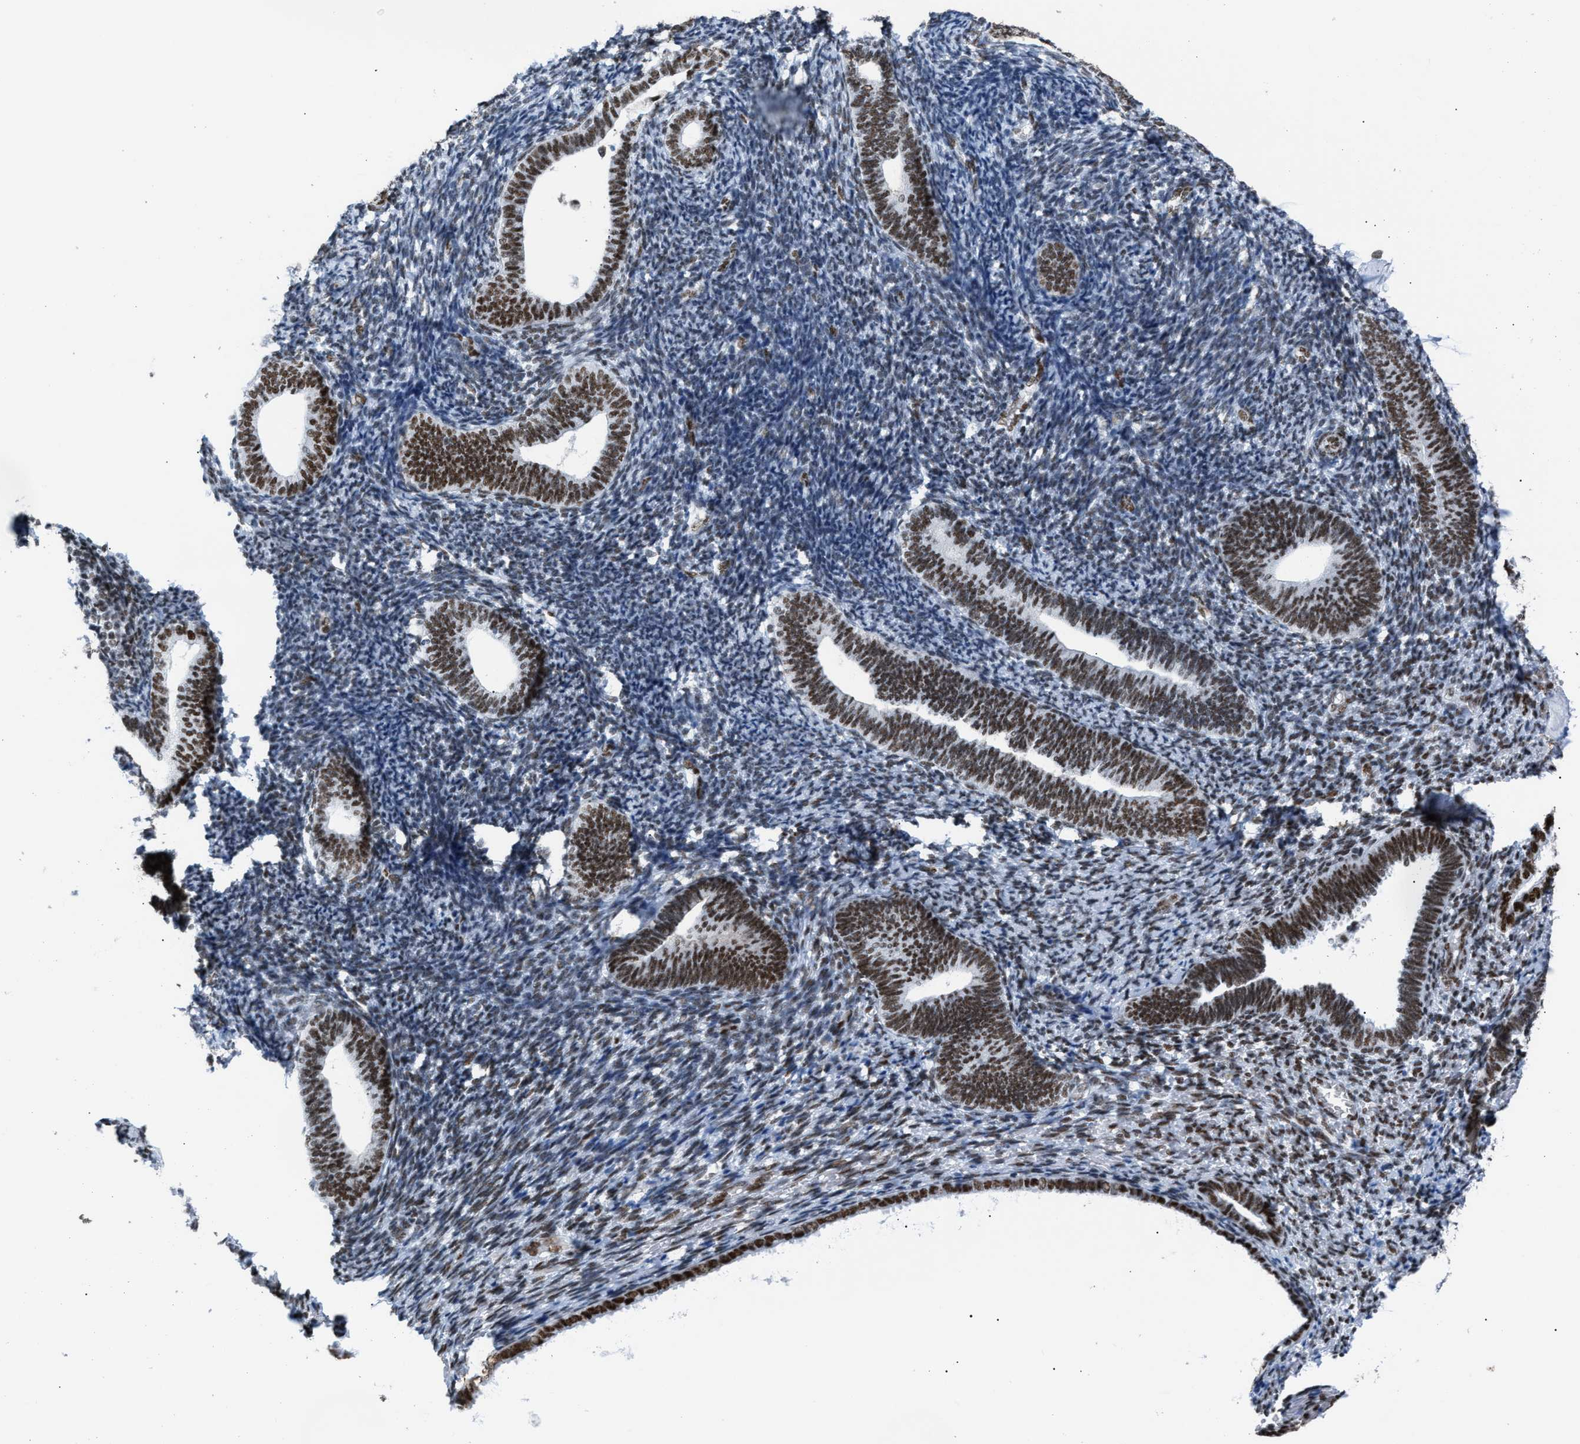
{"staining": {"intensity": "weak", "quantity": "25%-75%", "location": "nuclear"}, "tissue": "endometrium", "cell_type": "Cells in endometrial stroma", "image_type": "normal", "snomed": [{"axis": "morphology", "description": "Normal tissue, NOS"}, {"axis": "topography", "description": "Endometrium"}], "caption": "Protein expression analysis of unremarkable endometrium reveals weak nuclear positivity in about 25%-75% of cells in endometrial stroma. (DAB IHC with brightfield microscopy, high magnification).", "gene": "CCAR2", "patient": {"sex": "female", "age": 66}}